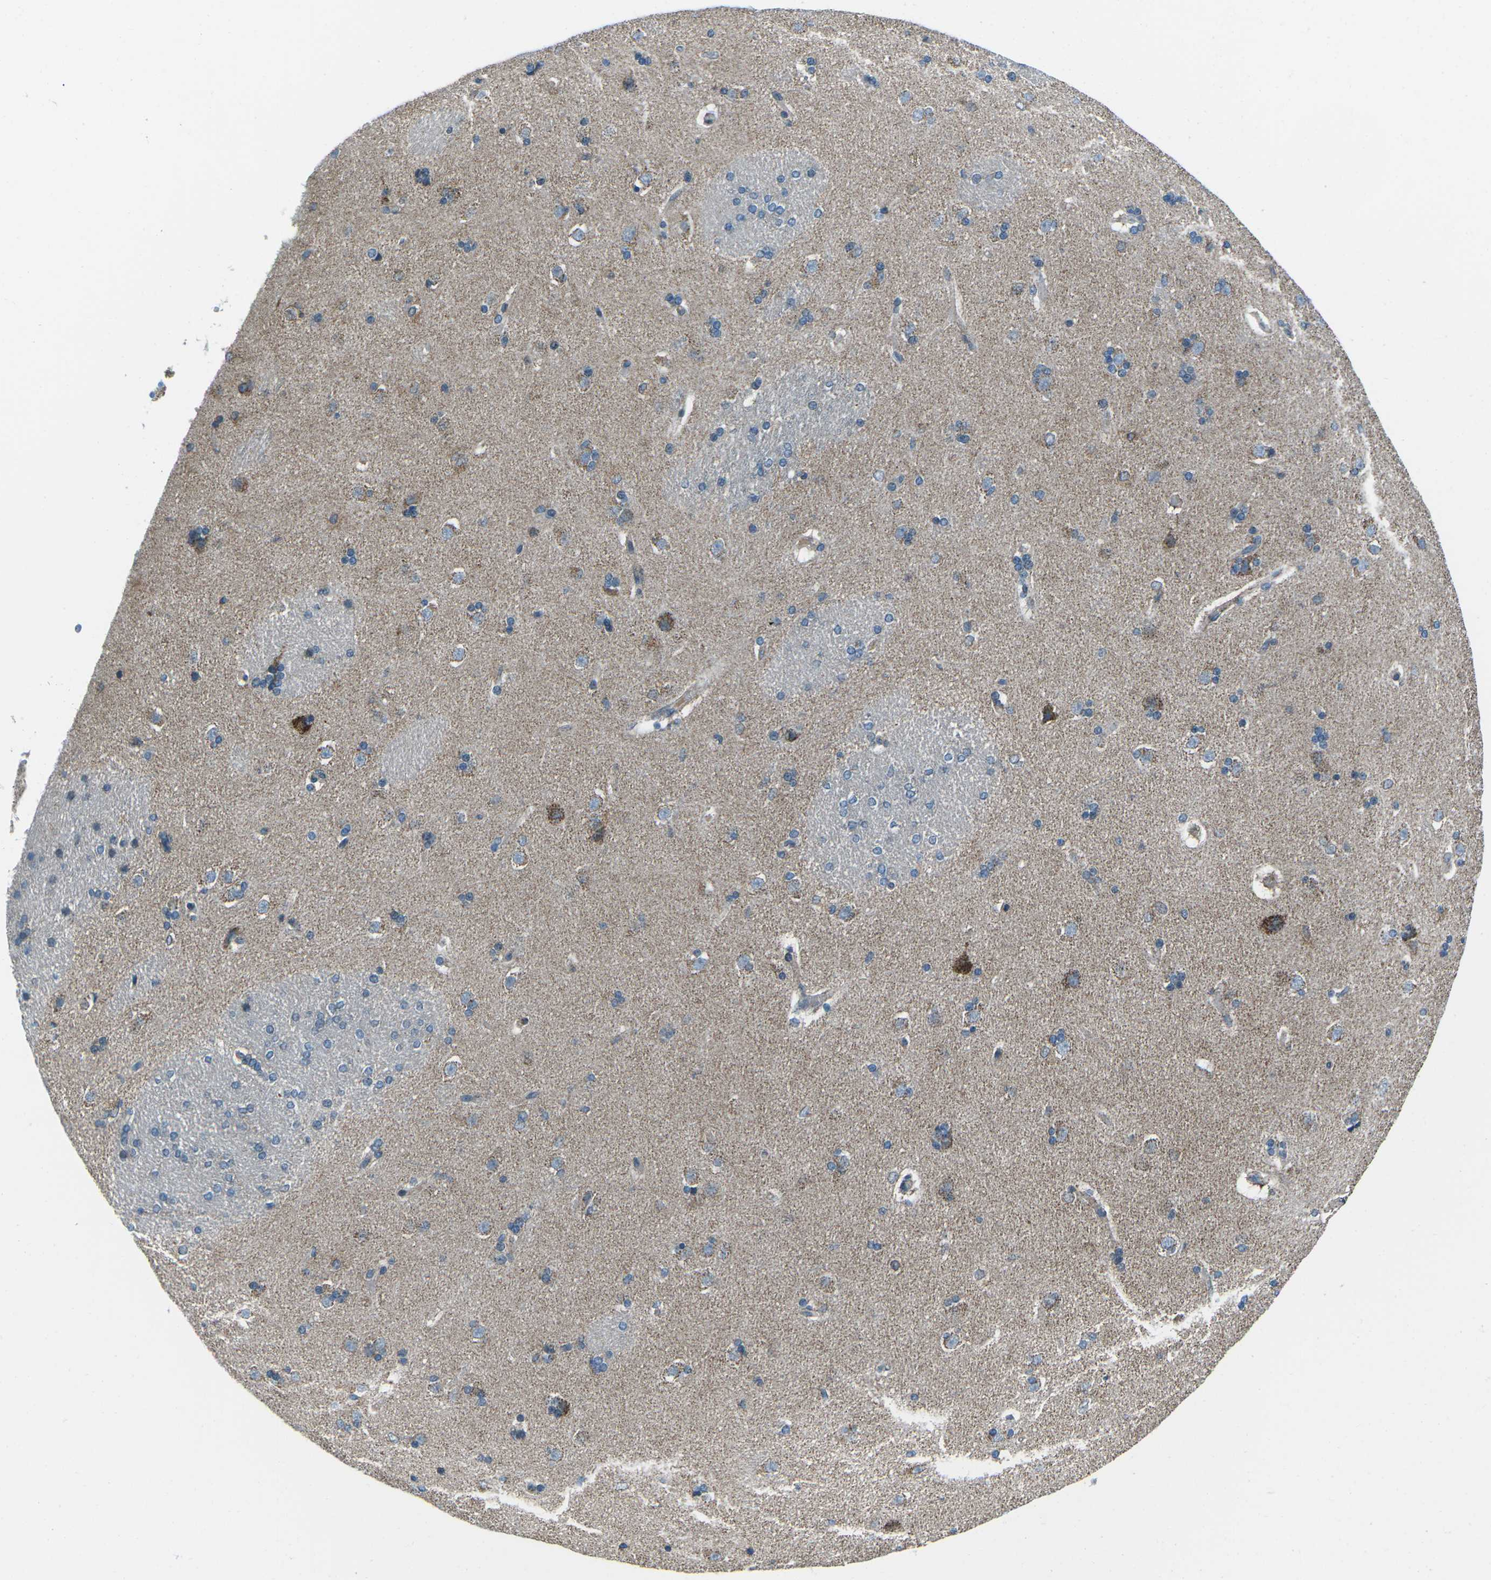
{"staining": {"intensity": "moderate", "quantity": "<25%", "location": "cytoplasmic/membranous"}, "tissue": "caudate", "cell_type": "Glial cells", "image_type": "normal", "snomed": [{"axis": "morphology", "description": "Normal tissue, NOS"}, {"axis": "topography", "description": "Lateral ventricle wall"}], "caption": "A low amount of moderate cytoplasmic/membranous staining is identified in approximately <25% of glial cells in normal caudate. (DAB (3,3'-diaminobenzidine) IHC with brightfield microscopy, high magnification).", "gene": "RFESD", "patient": {"sex": "female", "age": 19}}